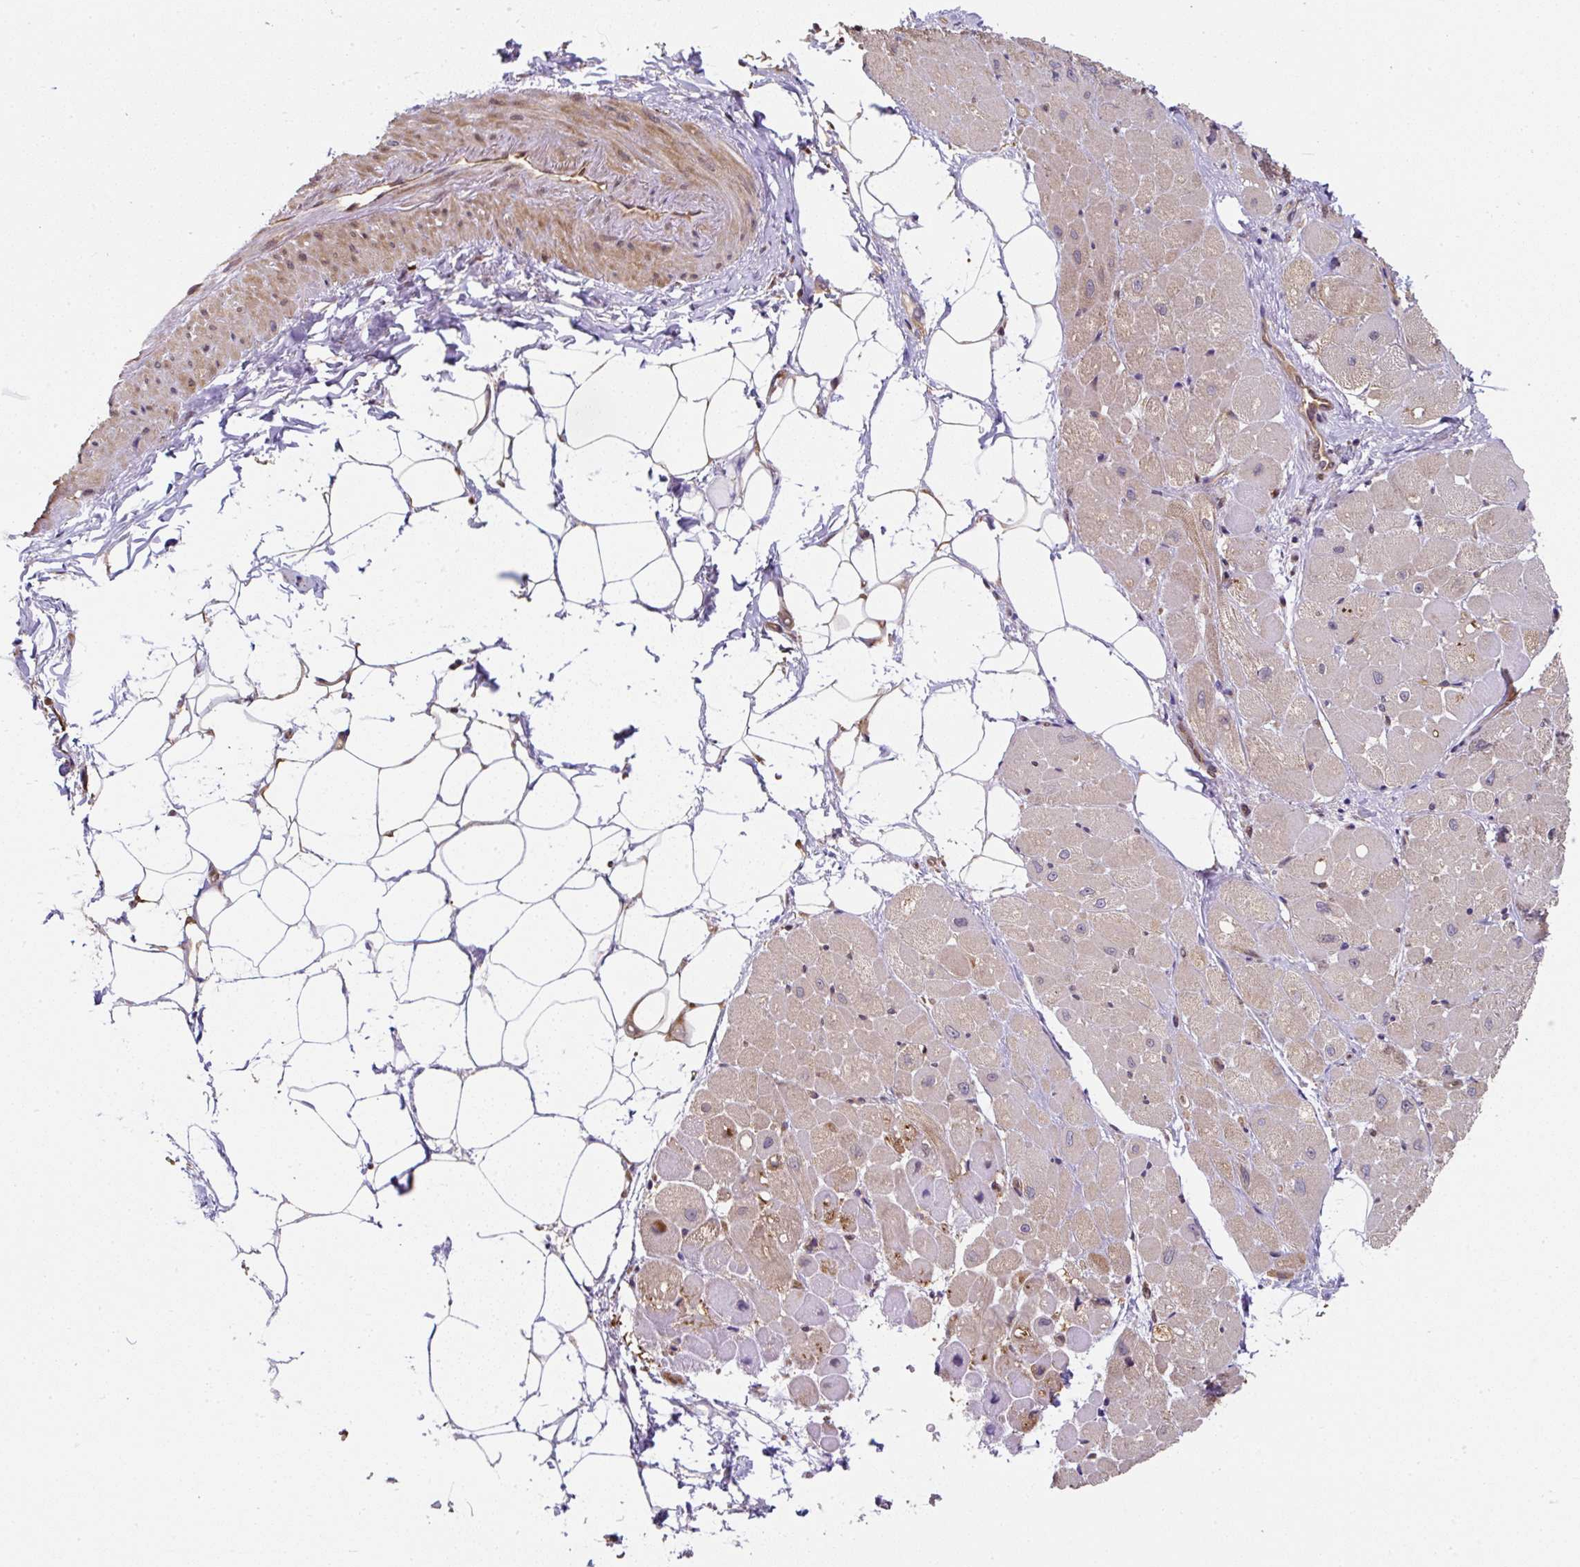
{"staining": {"intensity": "weak", "quantity": "<25%", "location": "cytoplasmic/membranous"}, "tissue": "heart muscle", "cell_type": "Cardiomyocytes", "image_type": "normal", "snomed": [{"axis": "morphology", "description": "Normal tissue, NOS"}, {"axis": "topography", "description": "Heart"}], "caption": "IHC histopathology image of normal heart muscle: heart muscle stained with DAB (3,3'-diaminobenzidine) demonstrates no significant protein expression in cardiomyocytes.", "gene": "ST13", "patient": {"sex": "male", "age": 62}}